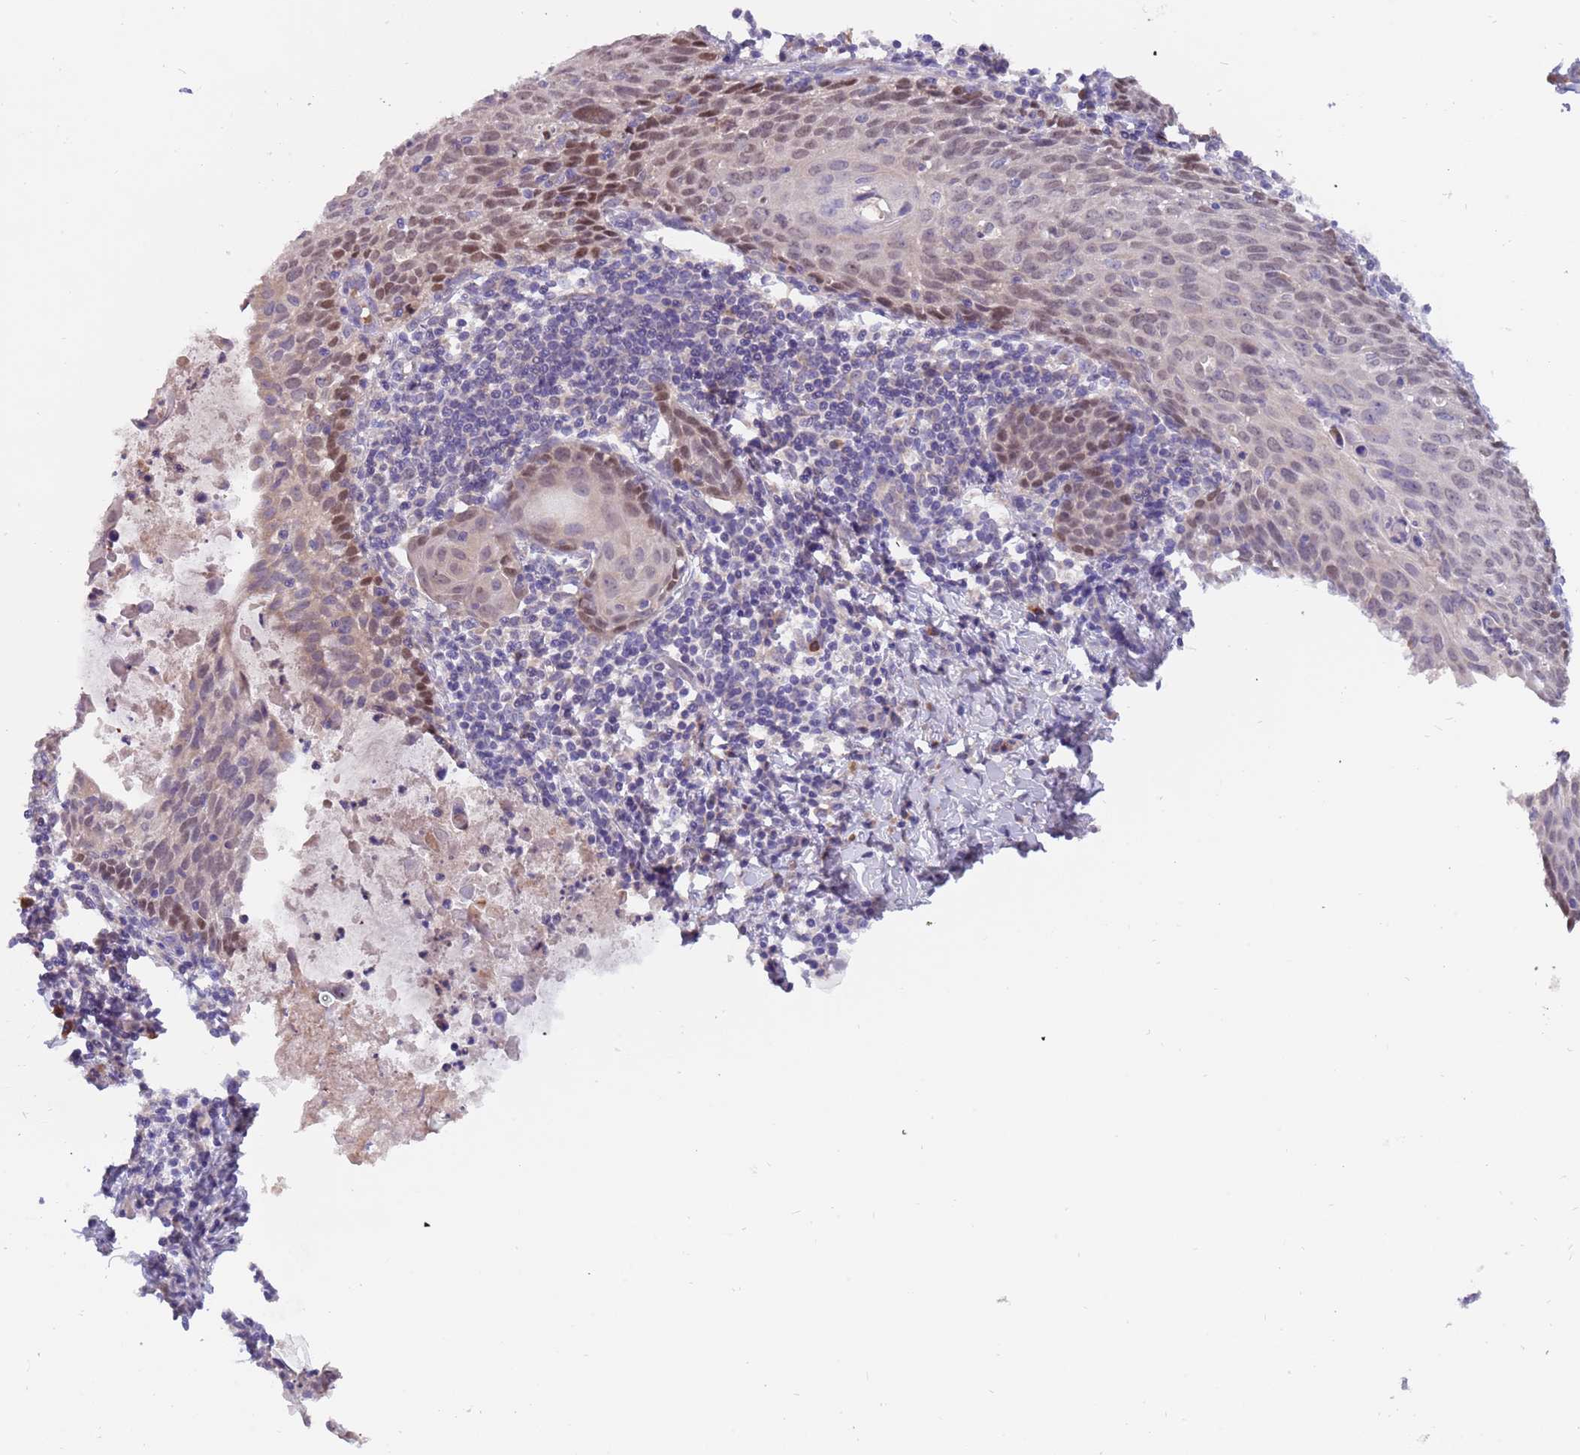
{"staining": {"intensity": "moderate", "quantity": "<25%", "location": "nuclear"}, "tissue": "cervical cancer", "cell_type": "Tumor cells", "image_type": "cancer", "snomed": [{"axis": "morphology", "description": "Squamous cell carcinoma, NOS"}, {"axis": "topography", "description": "Cervix"}], "caption": "Human squamous cell carcinoma (cervical) stained for a protein (brown) displays moderate nuclear positive staining in about <25% of tumor cells.", "gene": "ZNF746", "patient": {"sex": "female", "age": 52}}